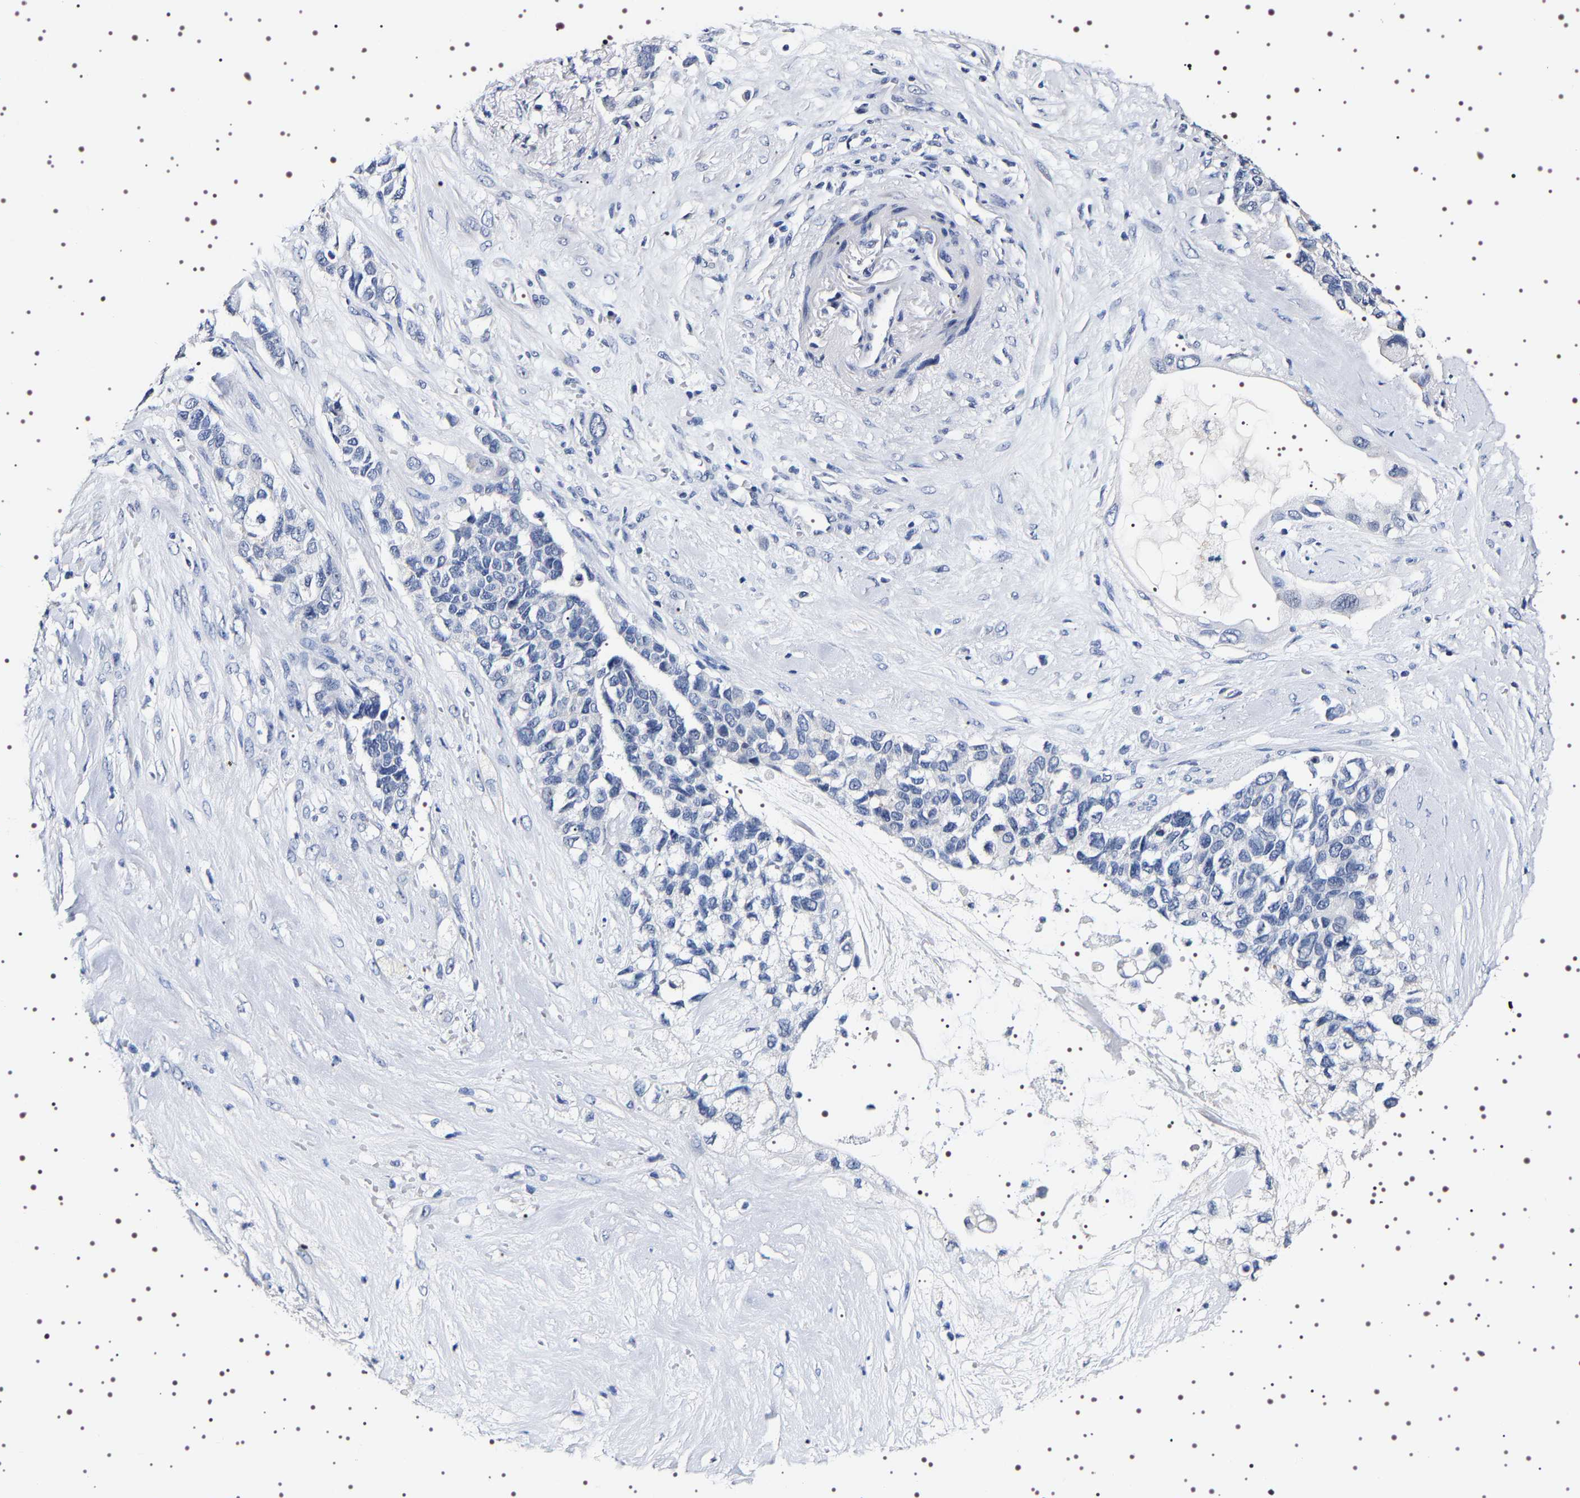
{"staining": {"intensity": "negative", "quantity": "none", "location": "none"}, "tissue": "pancreatic cancer", "cell_type": "Tumor cells", "image_type": "cancer", "snomed": [{"axis": "morphology", "description": "Adenocarcinoma, NOS"}, {"axis": "topography", "description": "Pancreas"}], "caption": "Tumor cells show no significant staining in pancreatic adenocarcinoma. Nuclei are stained in blue.", "gene": "UBQLN3", "patient": {"sex": "female", "age": 56}}